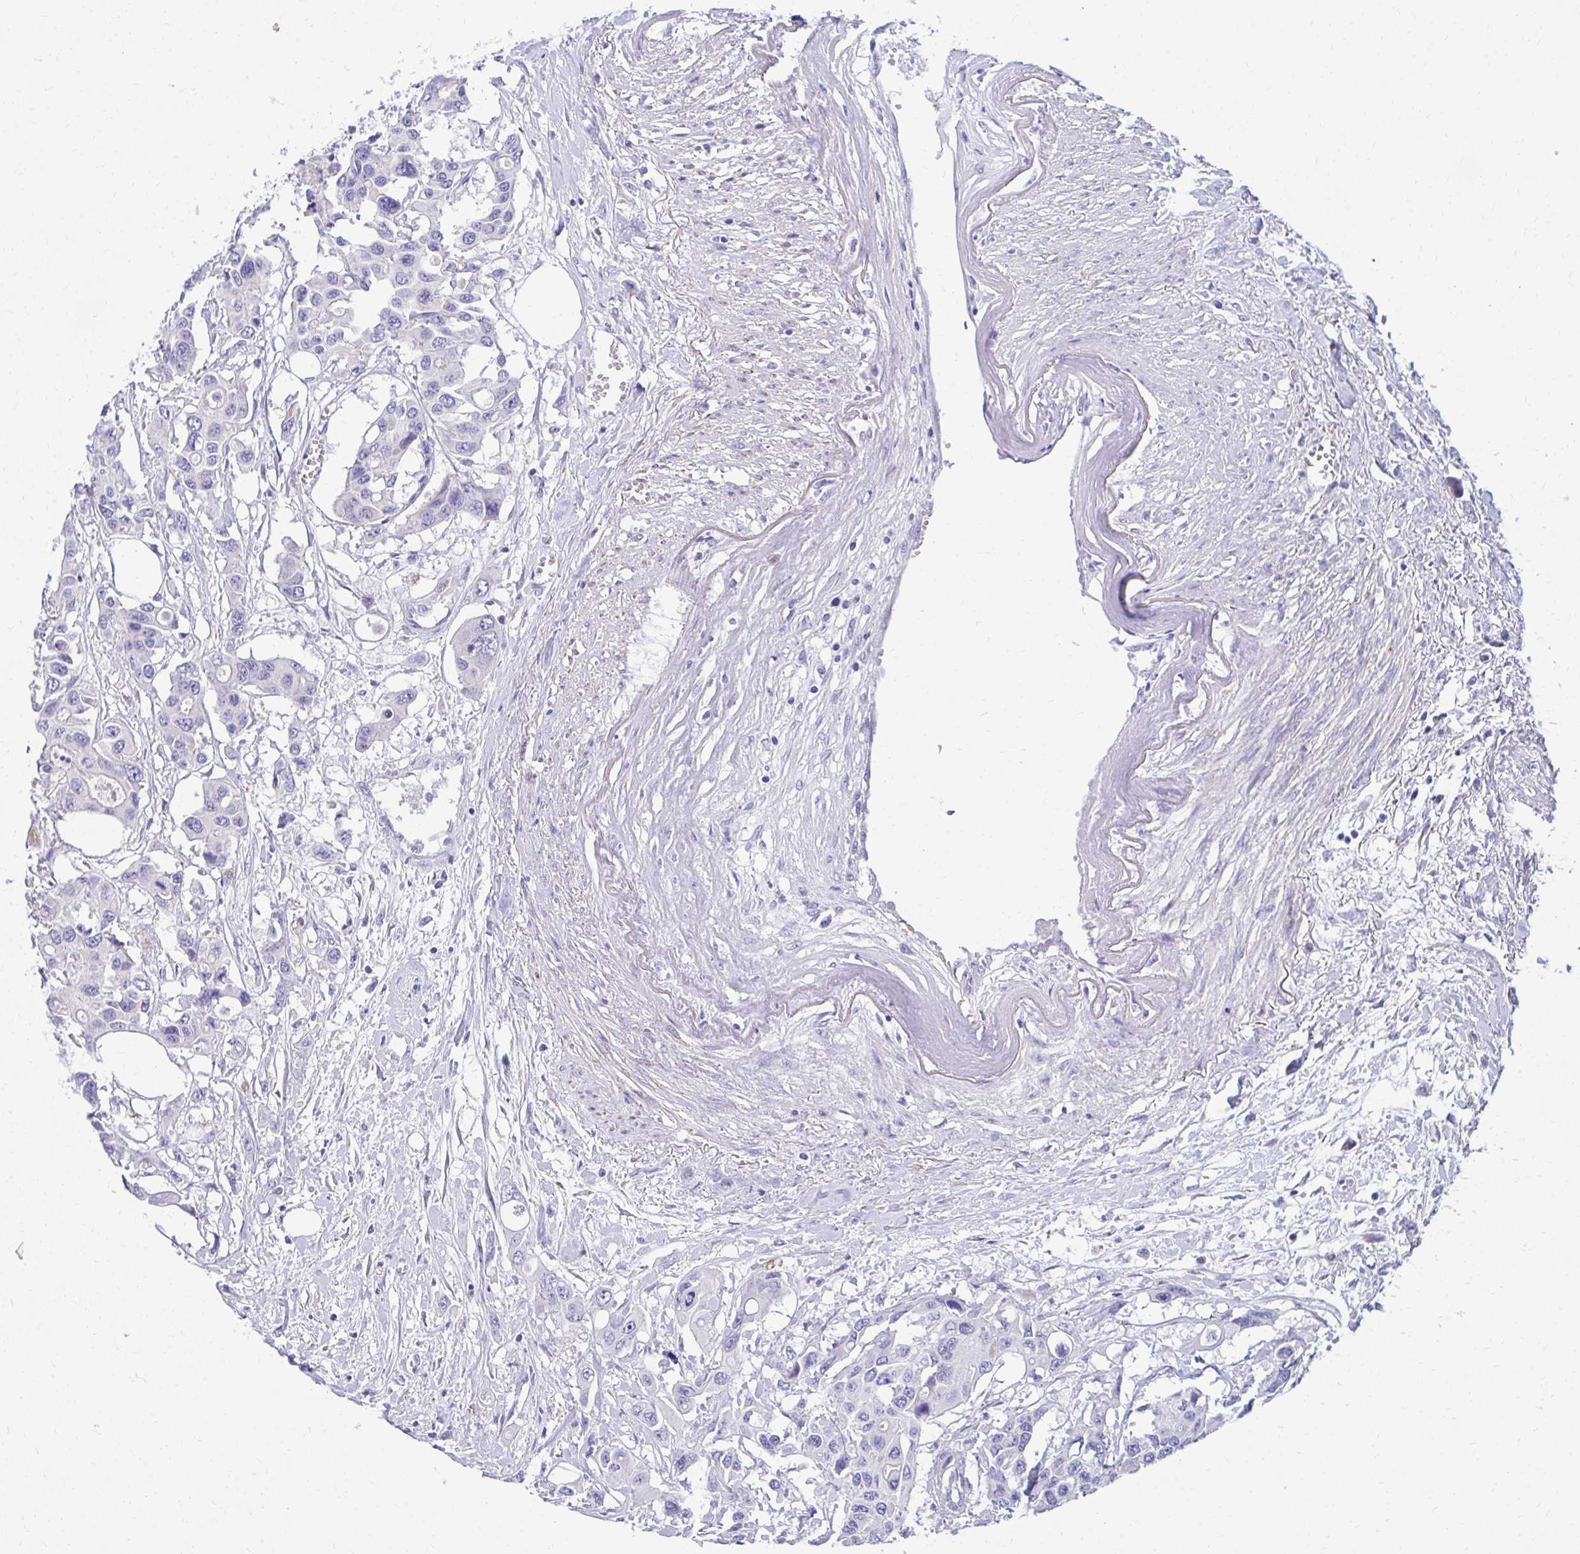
{"staining": {"intensity": "negative", "quantity": "none", "location": "none"}, "tissue": "colorectal cancer", "cell_type": "Tumor cells", "image_type": "cancer", "snomed": [{"axis": "morphology", "description": "Adenocarcinoma, NOS"}, {"axis": "topography", "description": "Colon"}], "caption": "A high-resolution histopathology image shows IHC staining of colorectal cancer (adenocarcinoma), which exhibits no significant staining in tumor cells.", "gene": "AIG1", "patient": {"sex": "male", "age": 77}}